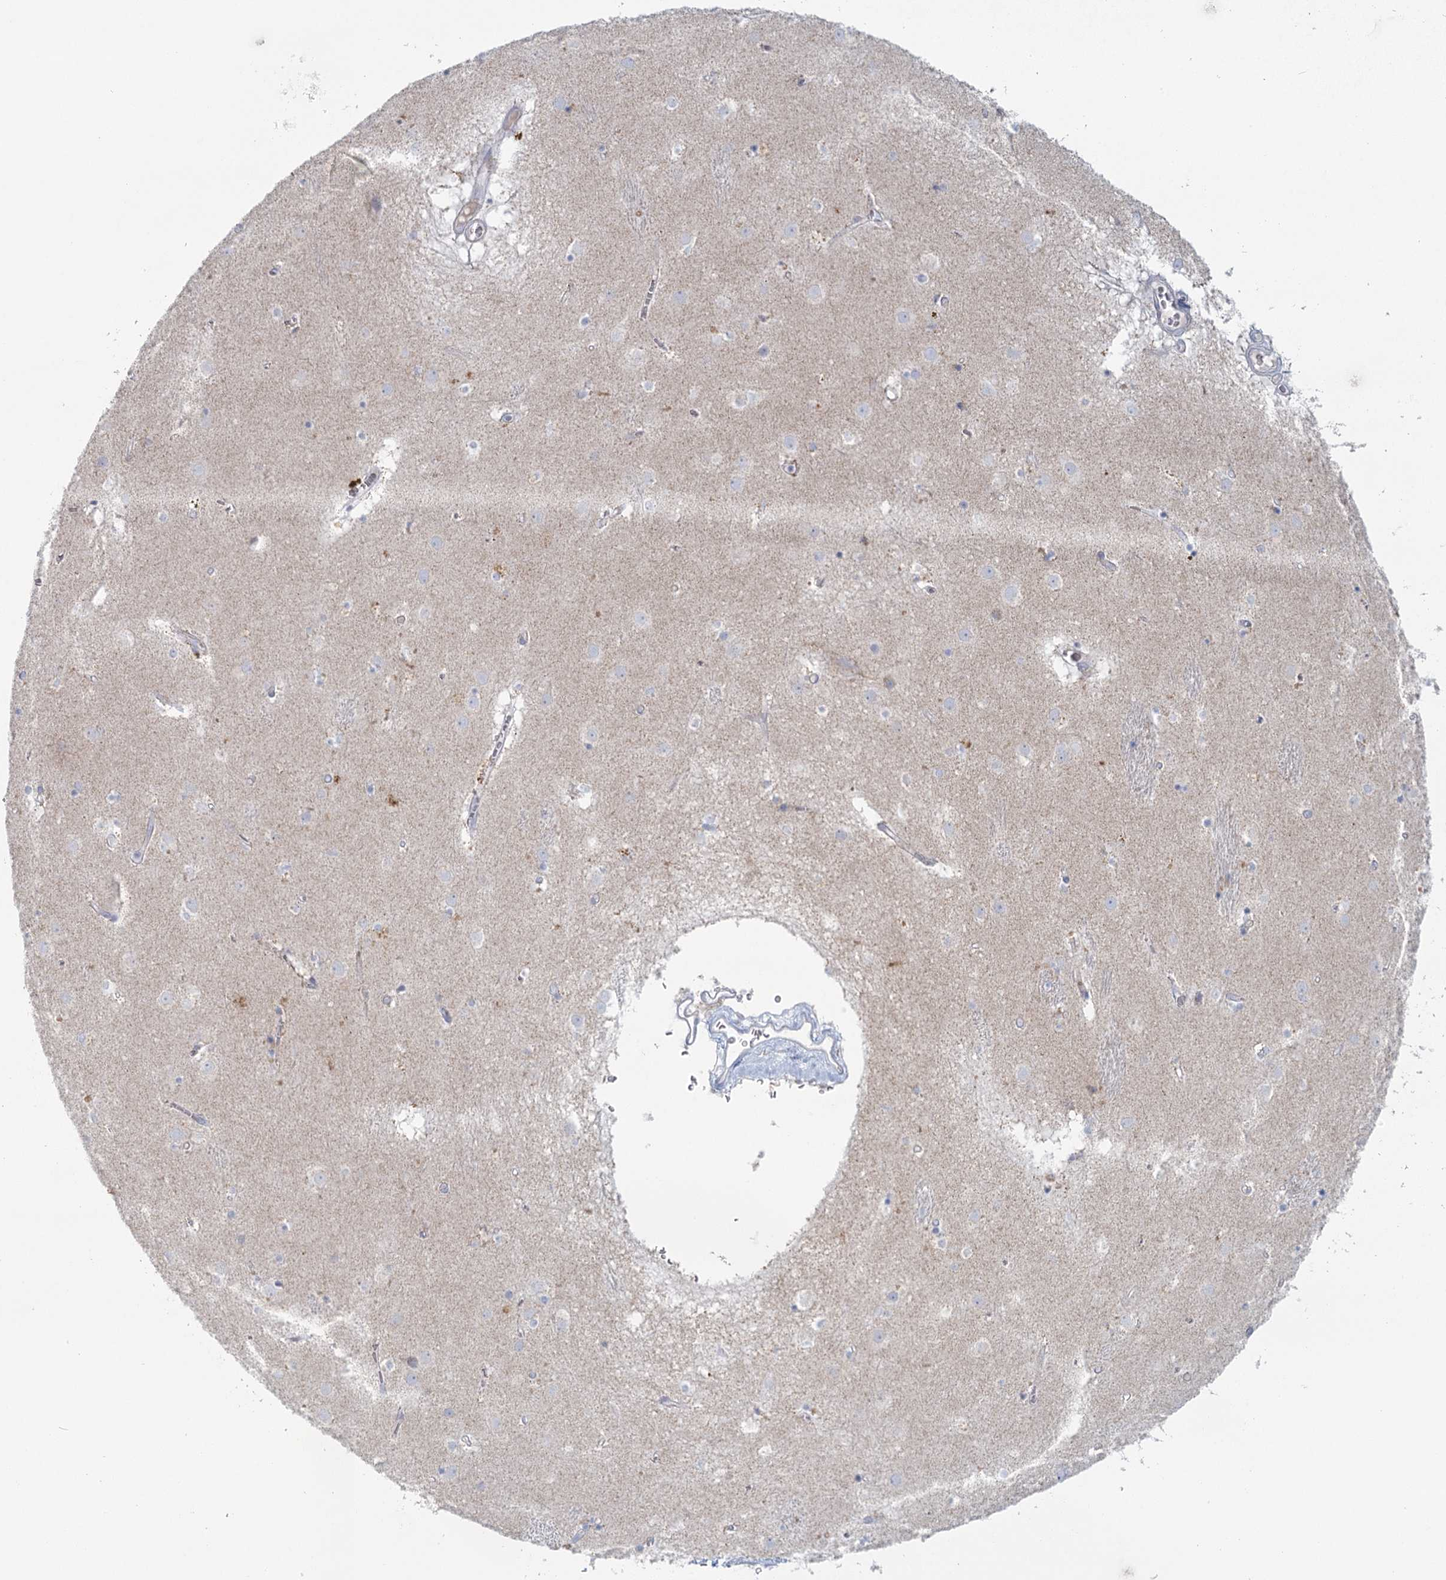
{"staining": {"intensity": "negative", "quantity": "none", "location": "none"}, "tissue": "caudate", "cell_type": "Glial cells", "image_type": "normal", "snomed": [{"axis": "morphology", "description": "Normal tissue, NOS"}, {"axis": "topography", "description": "Lateral ventricle wall"}], "caption": "The immunohistochemistry histopathology image has no significant staining in glial cells of caudate.", "gene": "BPHL", "patient": {"sex": "male", "age": 70}}